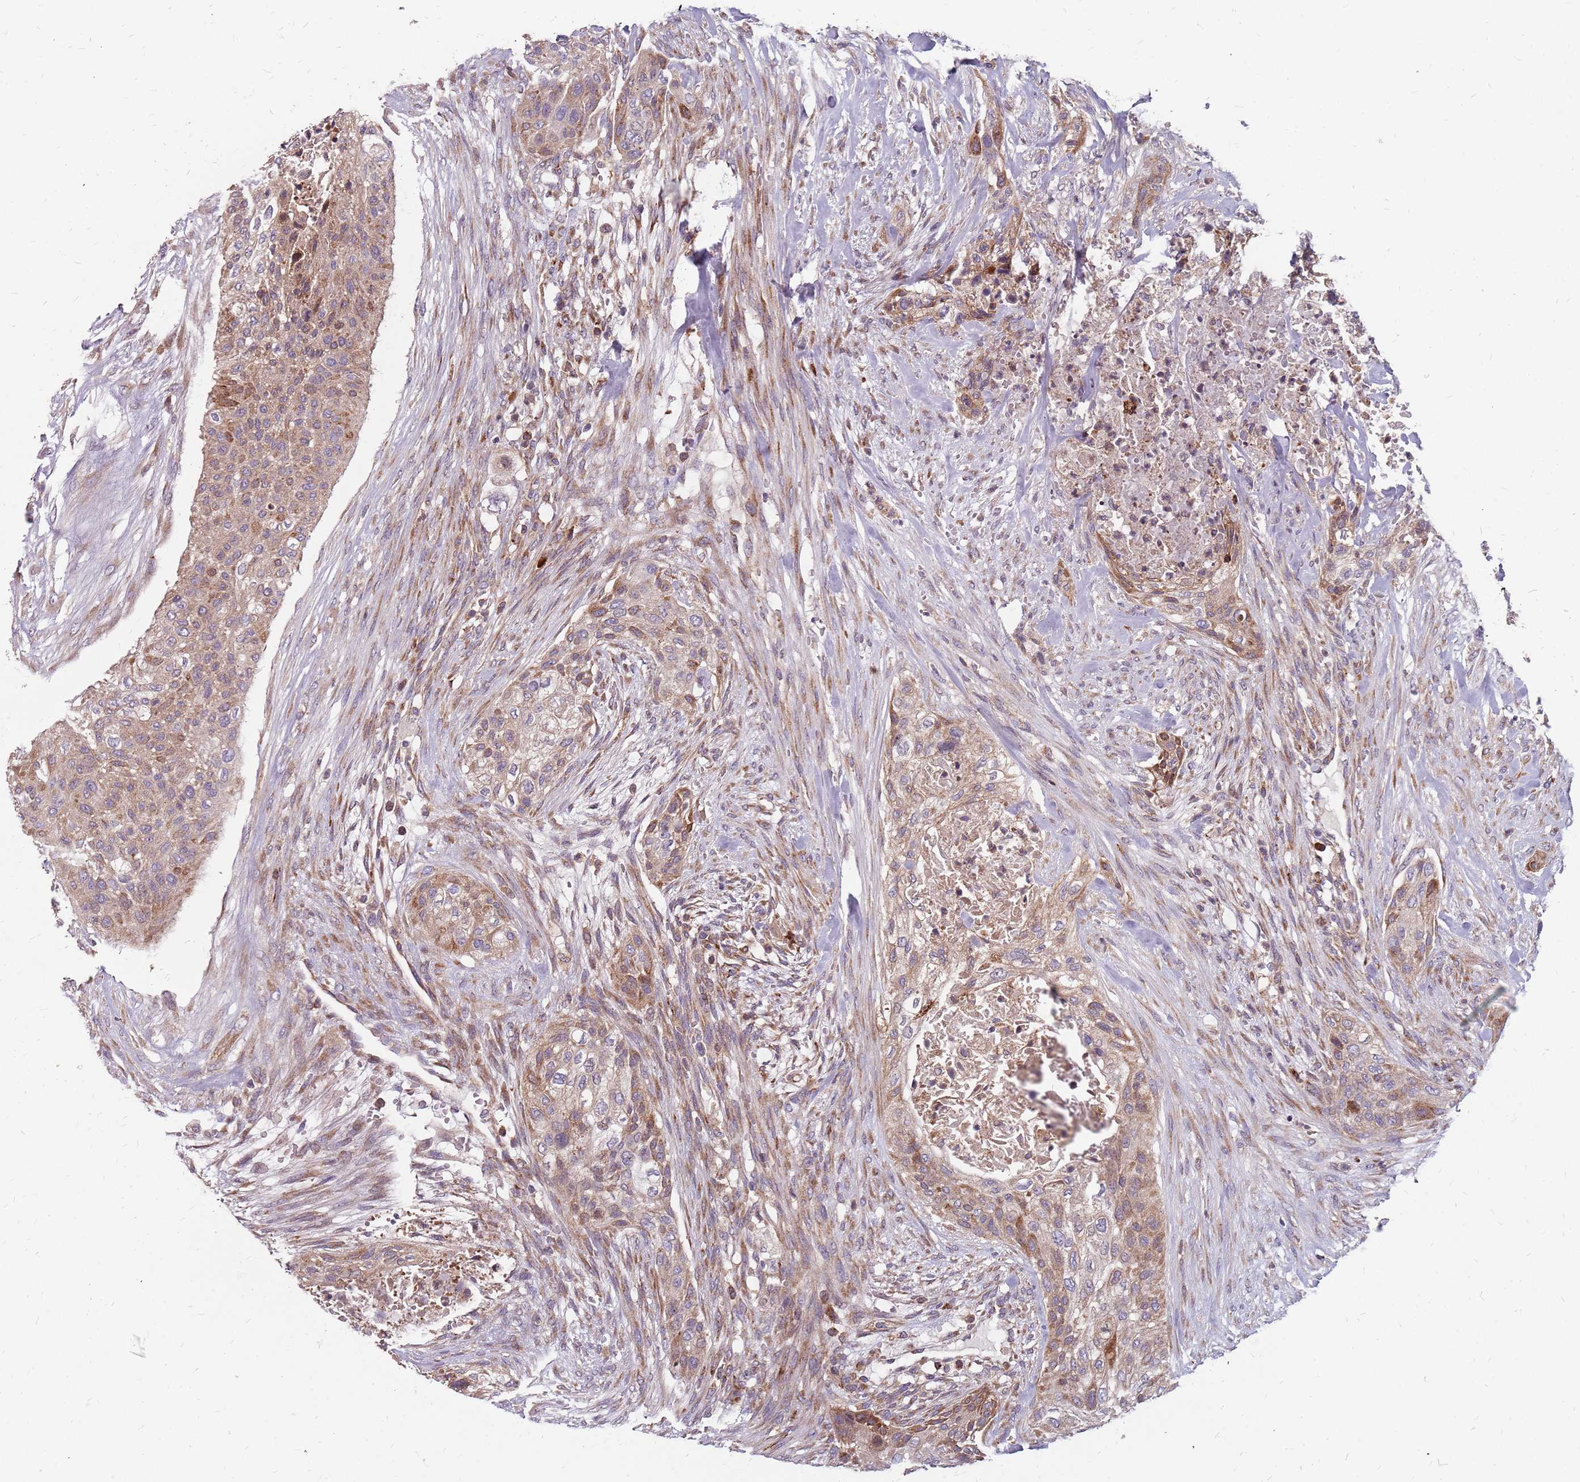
{"staining": {"intensity": "weak", "quantity": ">75%", "location": "cytoplasmic/membranous"}, "tissue": "urothelial cancer", "cell_type": "Tumor cells", "image_type": "cancer", "snomed": [{"axis": "morphology", "description": "Urothelial carcinoma, High grade"}, {"axis": "topography", "description": "Urinary bladder"}], "caption": "Urothelial cancer stained with a protein marker demonstrates weak staining in tumor cells.", "gene": "NME4", "patient": {"sex": "male", "age": 35}}